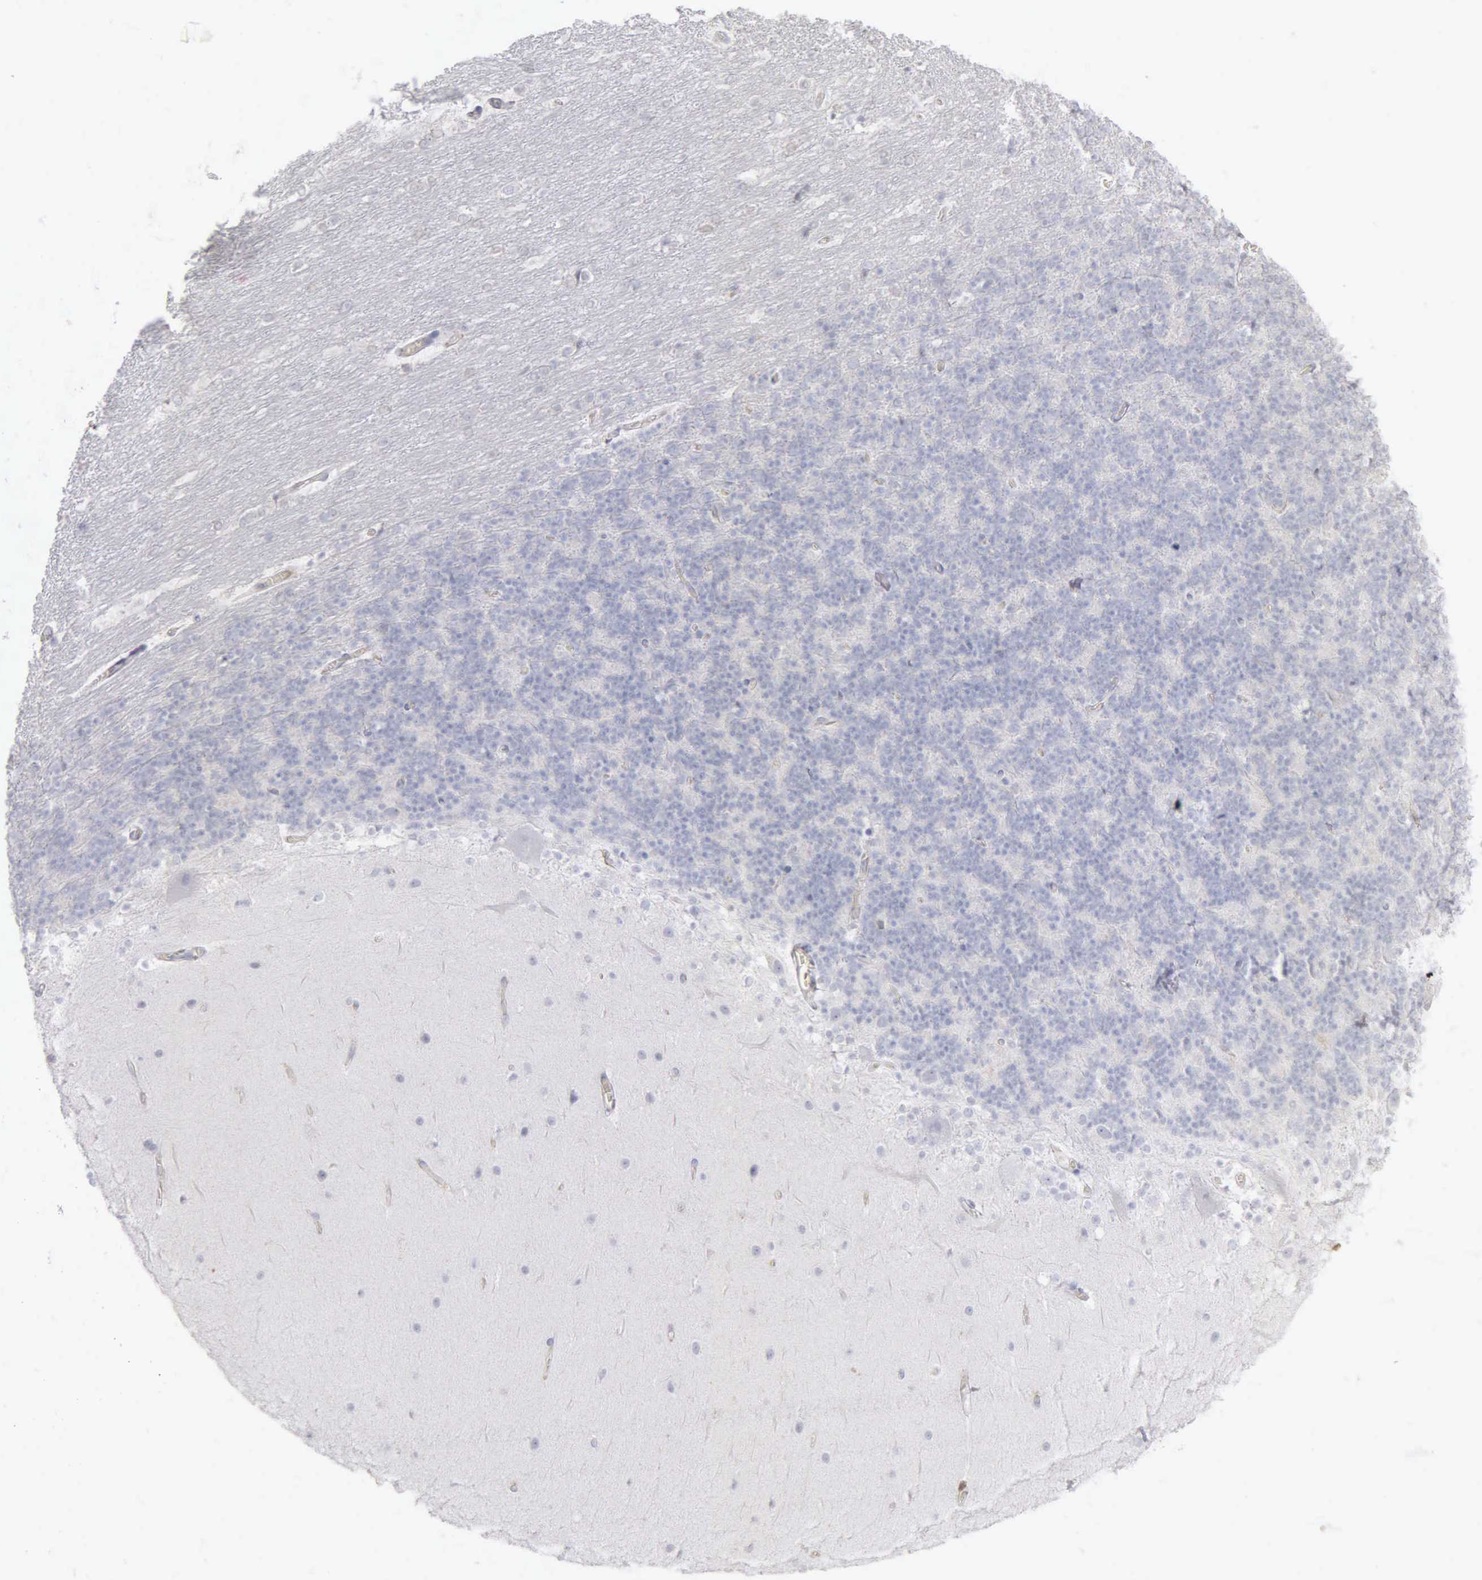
{"staining": {"intensity": "weak", "quantity": "<25%", "location": "cytoplasmic/membranous"}, "tissue": "cerebellum", "cell_type": "Cells in granular layer", "image_type": "normal", "snomed": [{"axis": "morphology", "description": "Normal tissue, NOS"}, {"axis": "topography", "description": "Cerebellum"}], "caption": "The image exhibits no staining of cells in granular layer in unremarkable cerebellum.", "gene": "CNN1", "patient": {"sex": "female", "age": 19}}